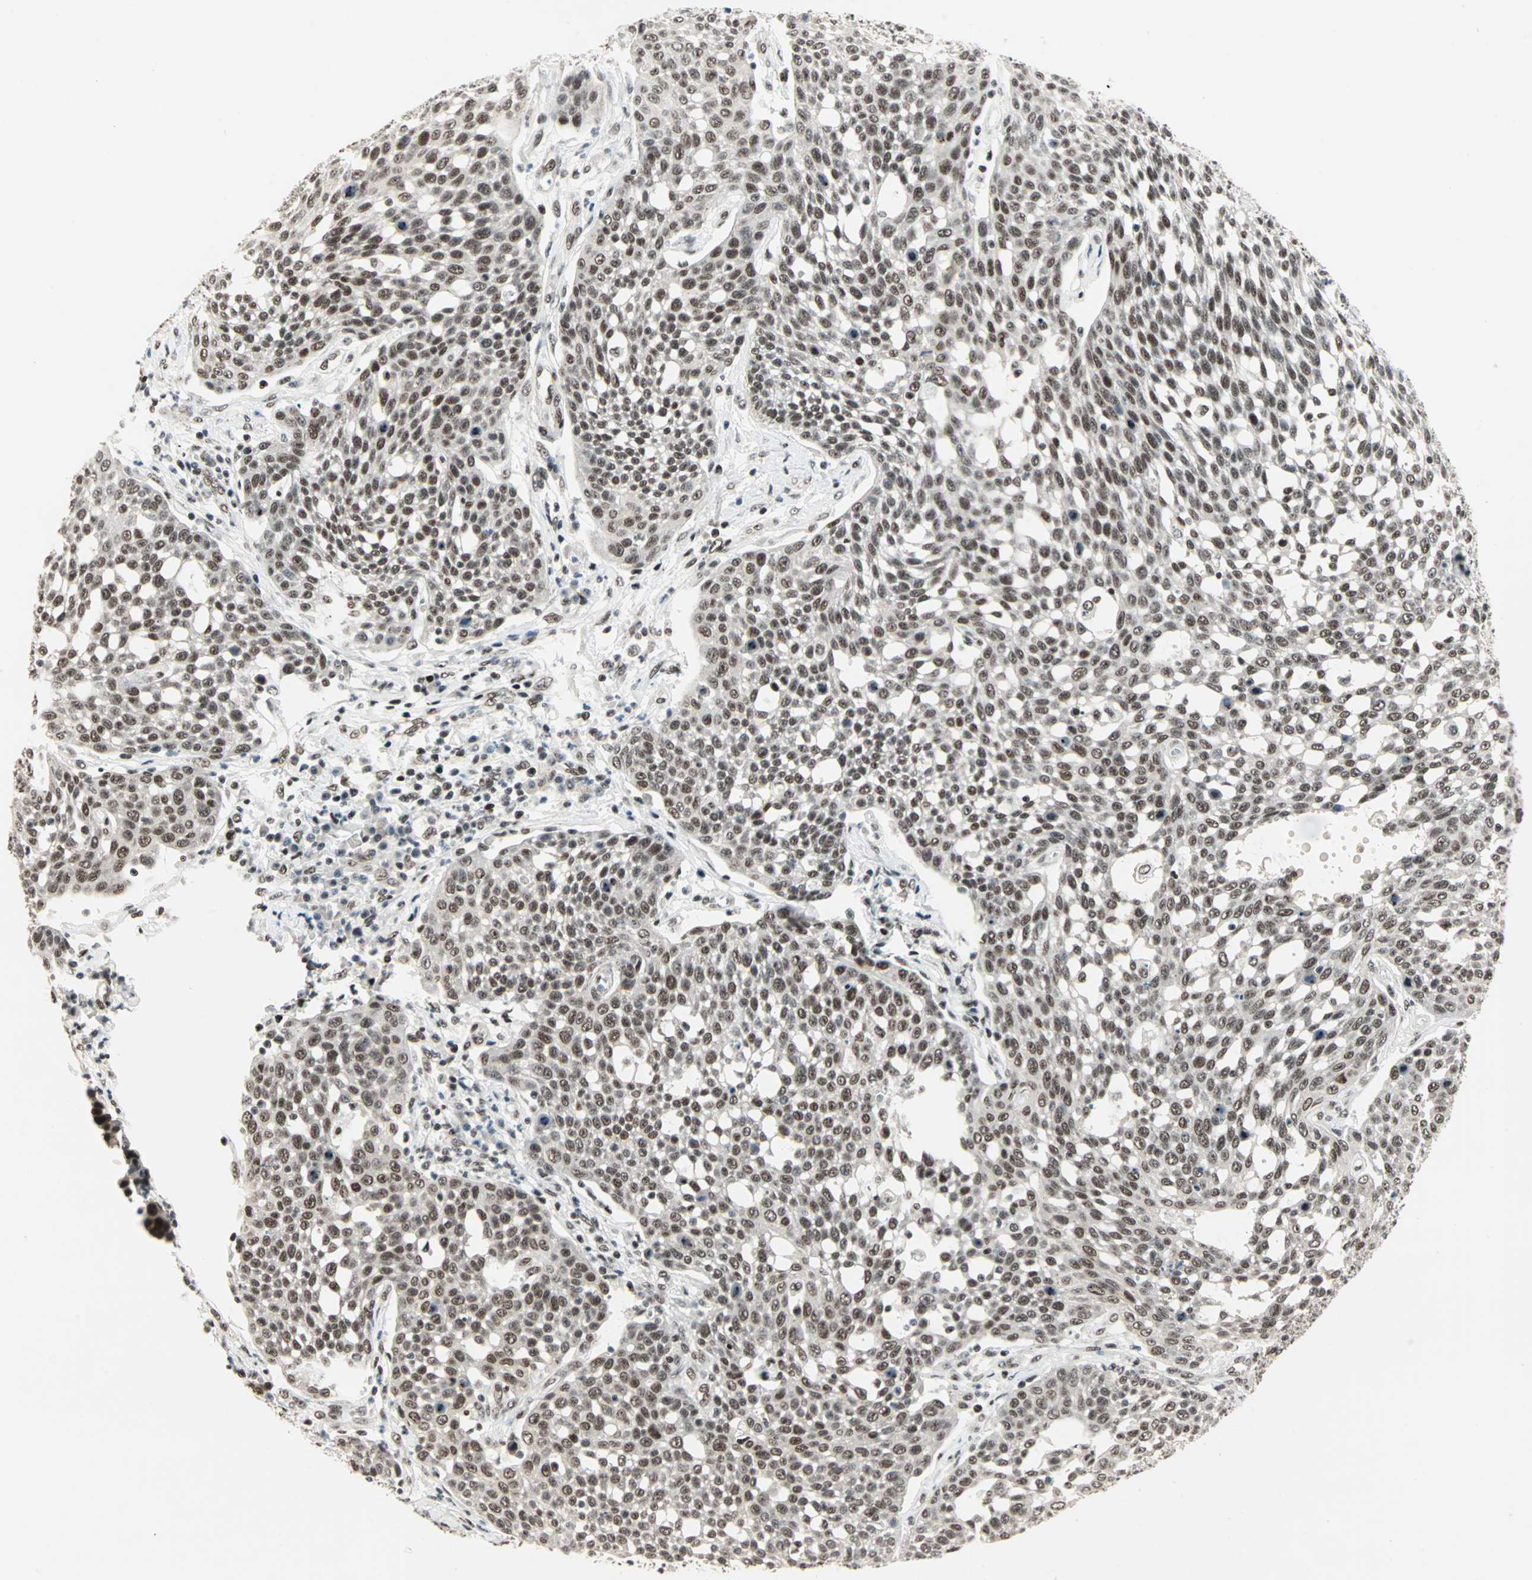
{"staining": {"intensity": "moderate", "quantity": ">75%", "location": "nuclear"}, "tissue": "cervical cancer", "cell_type": "Tumor cells", "image_type": "cancer", "snomed": [{"axis": "morphology", "description": "Squamous cell carcinoma, NOS"}, {"axis": "topography", "description": "Cervix"}], "caption": "DAB immunohistochemical staining of human squamous cell carcinoma (cervical) shows moderate nuclear protein expression in about >75% of tumor cells. (DAB (3,3'-diaminobenzidine) IHC with brightfield microscopy, high magnification).", "gene": "BLM", "patient": {"sex": "female", "age": 34}}